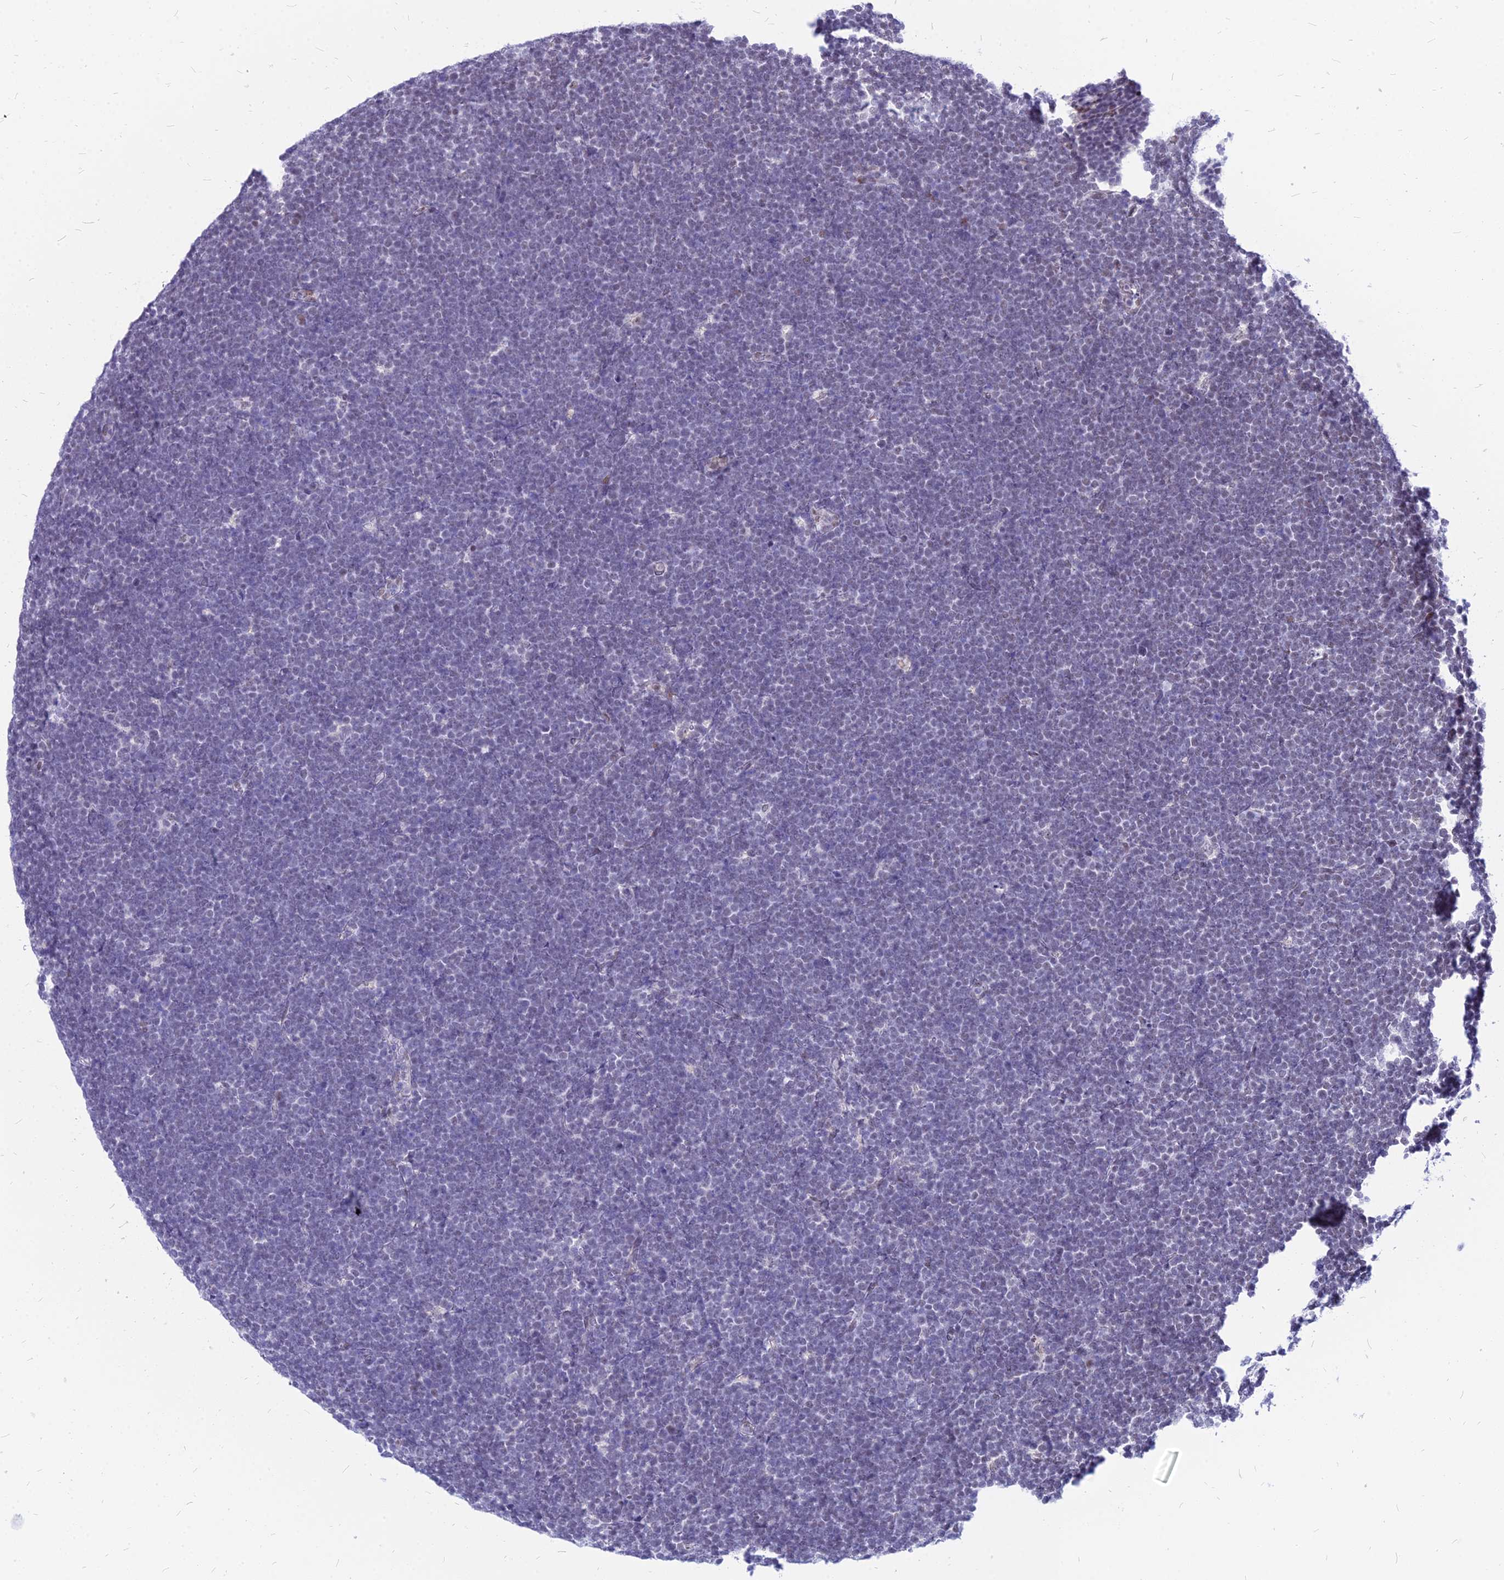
{"staining": {"intensity": "moderate", "quantity": "<25%", "location": "nuclear"}, "tissue": "lymphoma", "cell_type": "Tumor cells", "image_type": "cancer", "snomed": [{"axis": "morphology", "description": "Malignant lymphoma, non-Hodgkin's type, High grade"}, {"axis": "topography", "description": "Lymph node"}], "caption": "A high-resolution photomicrograph shows IHC staining of malignant lymphoma, non-Hodgkin's type (high-grade), which demonstrates moderate nuclear staining in approximately <25% of tumor cells. (IHC, brightfield microscopy, high magnification).", "gene": "FDX2", "patient": {"sex": "male", "age": 13}}